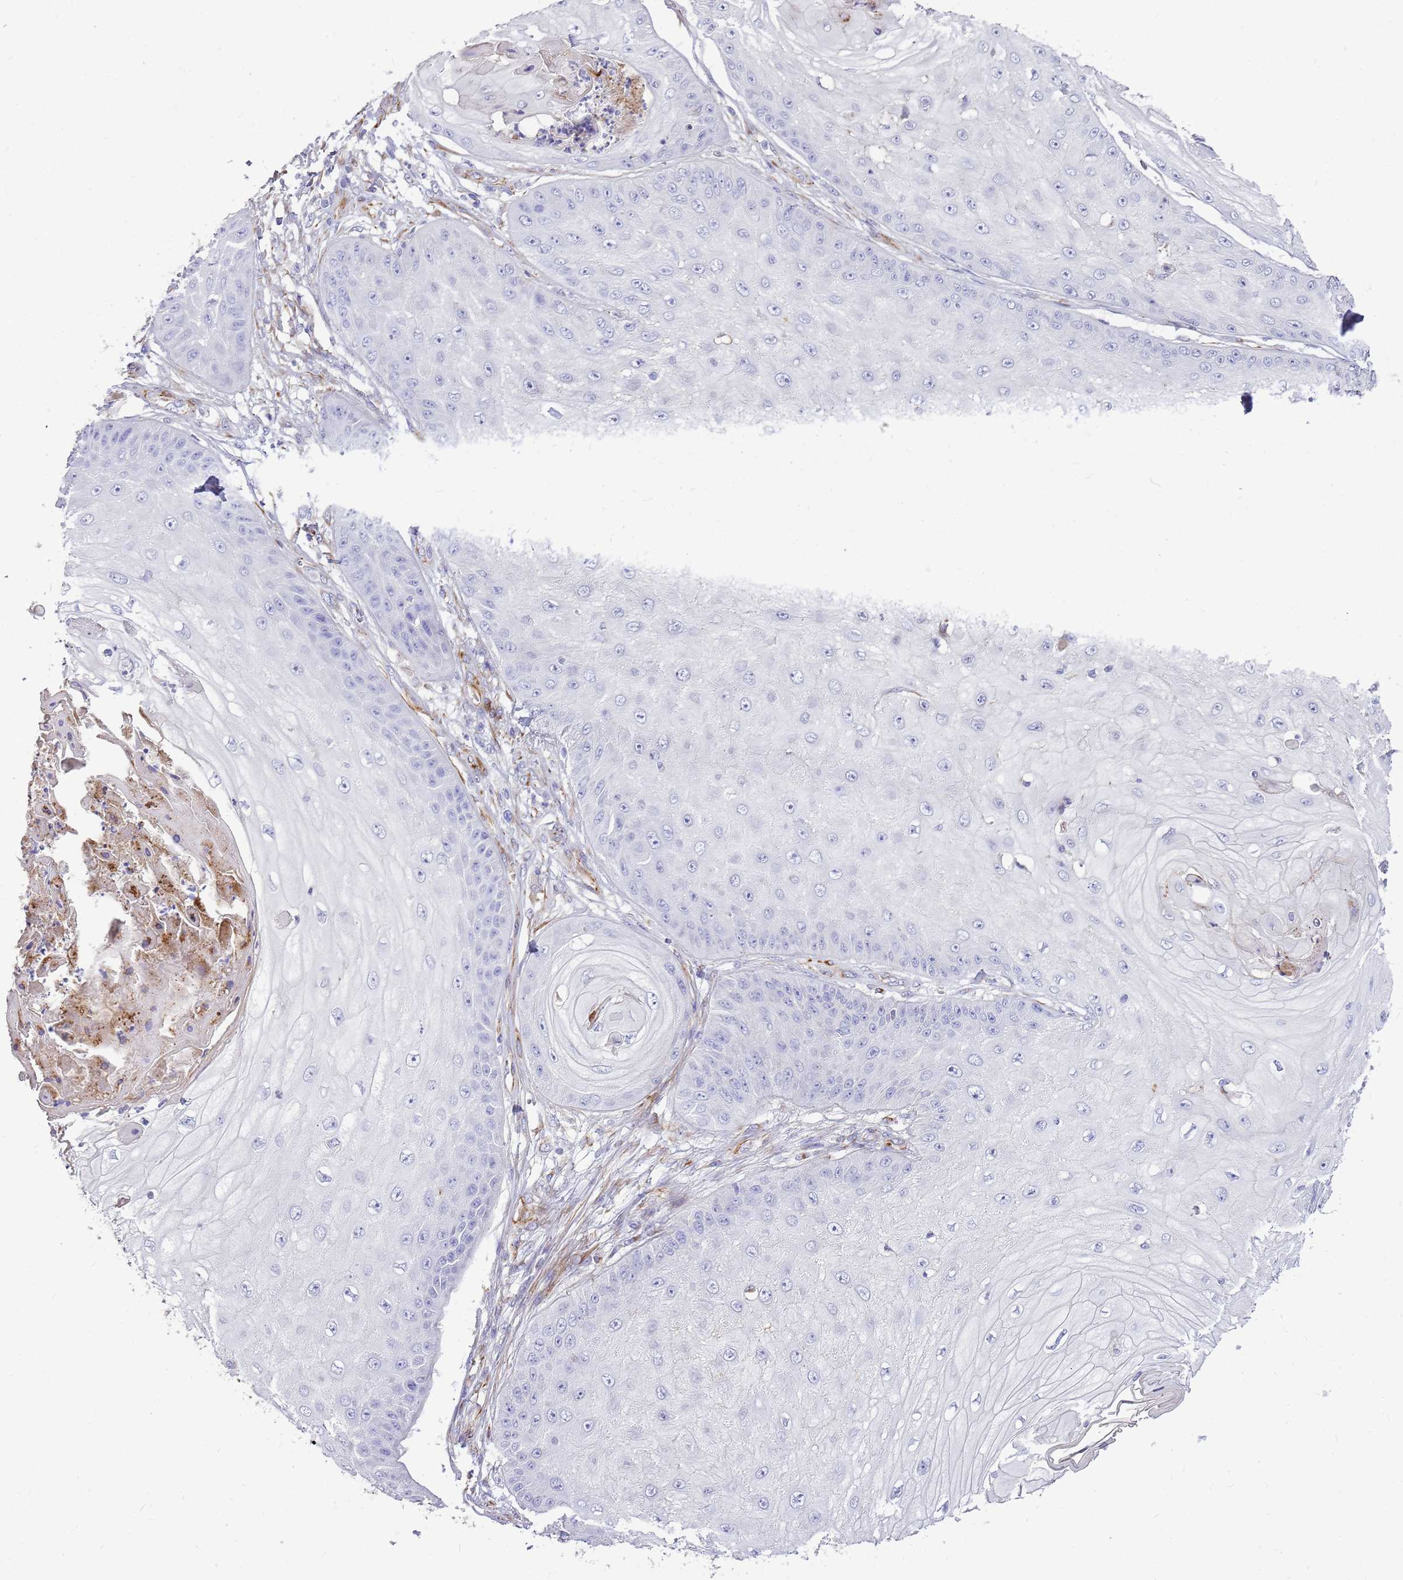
{"staining": {"intensity": "negative", "quantity": "none", "location": "none"}, "tissue": "skin cancer", "cell_type": "Tumor cells", "image_type": "cancer", "snomed": [{"axis": "morphology", "description": "Squamous cell carcinoma, NOS"}, {"axis": "topography", "description": "Skin"}], "caption": "Skin squamous cell carcinoma stained for a protein using immunohistochemistry (IHC) exhibits no expression tumor cells.", "gene": "ZDHHC1", "patient": {"sex": "male", "age": 70}}